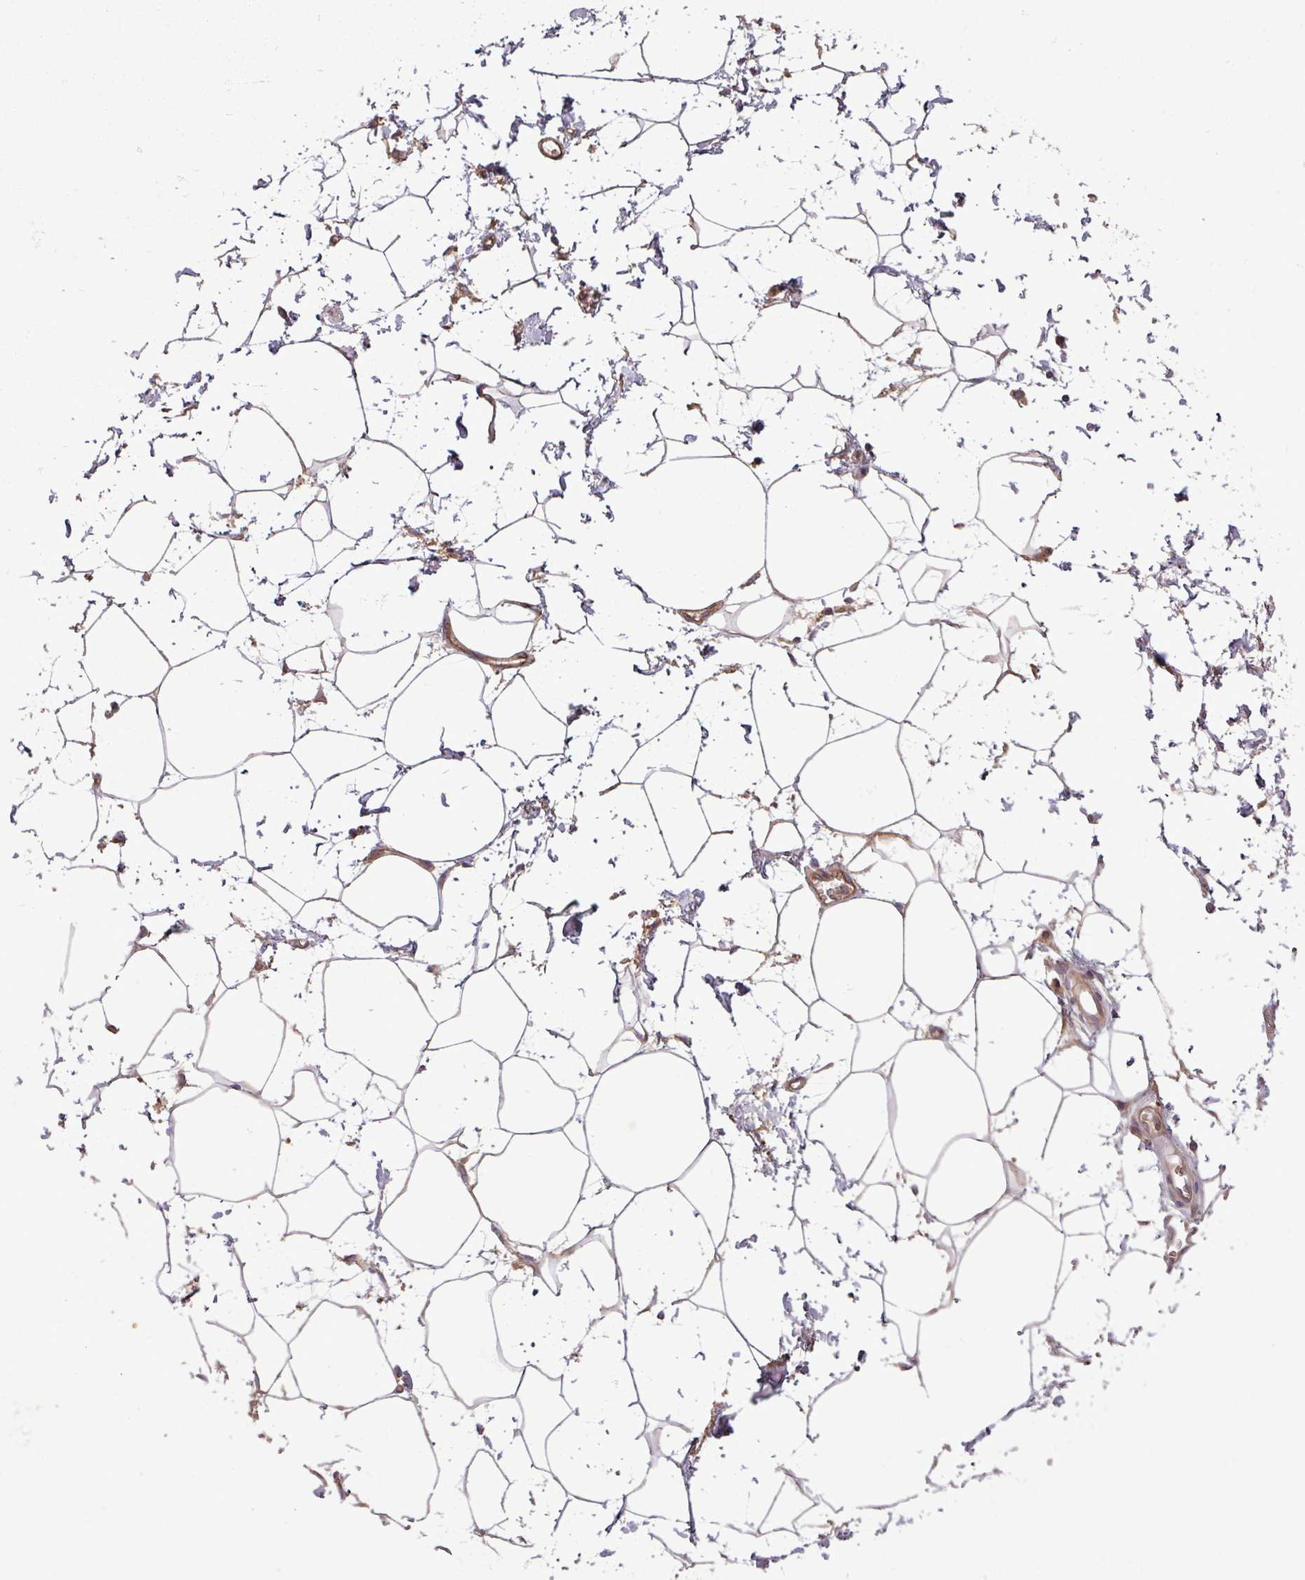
{"staining": {"intensity": "weak", "quantity": ">75%", "location": "cytoplasmic/membranous"}, "tissue": "adipose tissue", "cell_type": "Adipocytes", "image_type": "normal", "snomed": [{"axis": "morphology", "description": "Normal tissue, NOS"}, {"axis": "topography", "description": "Prostate"}, {"axis": "topography", "description": "Peripheral nerve tissue"}], "caption": "Brown immunohistochemical staining in normal adipose tissue reveals weak cytoplasmic/membranous staining in about >75% of adipocytes. (Brightfield microscopy of DAB IHC at high magnification).", "gene": "SIRPB2", "patient": {"sex": "male", "age": 55}}